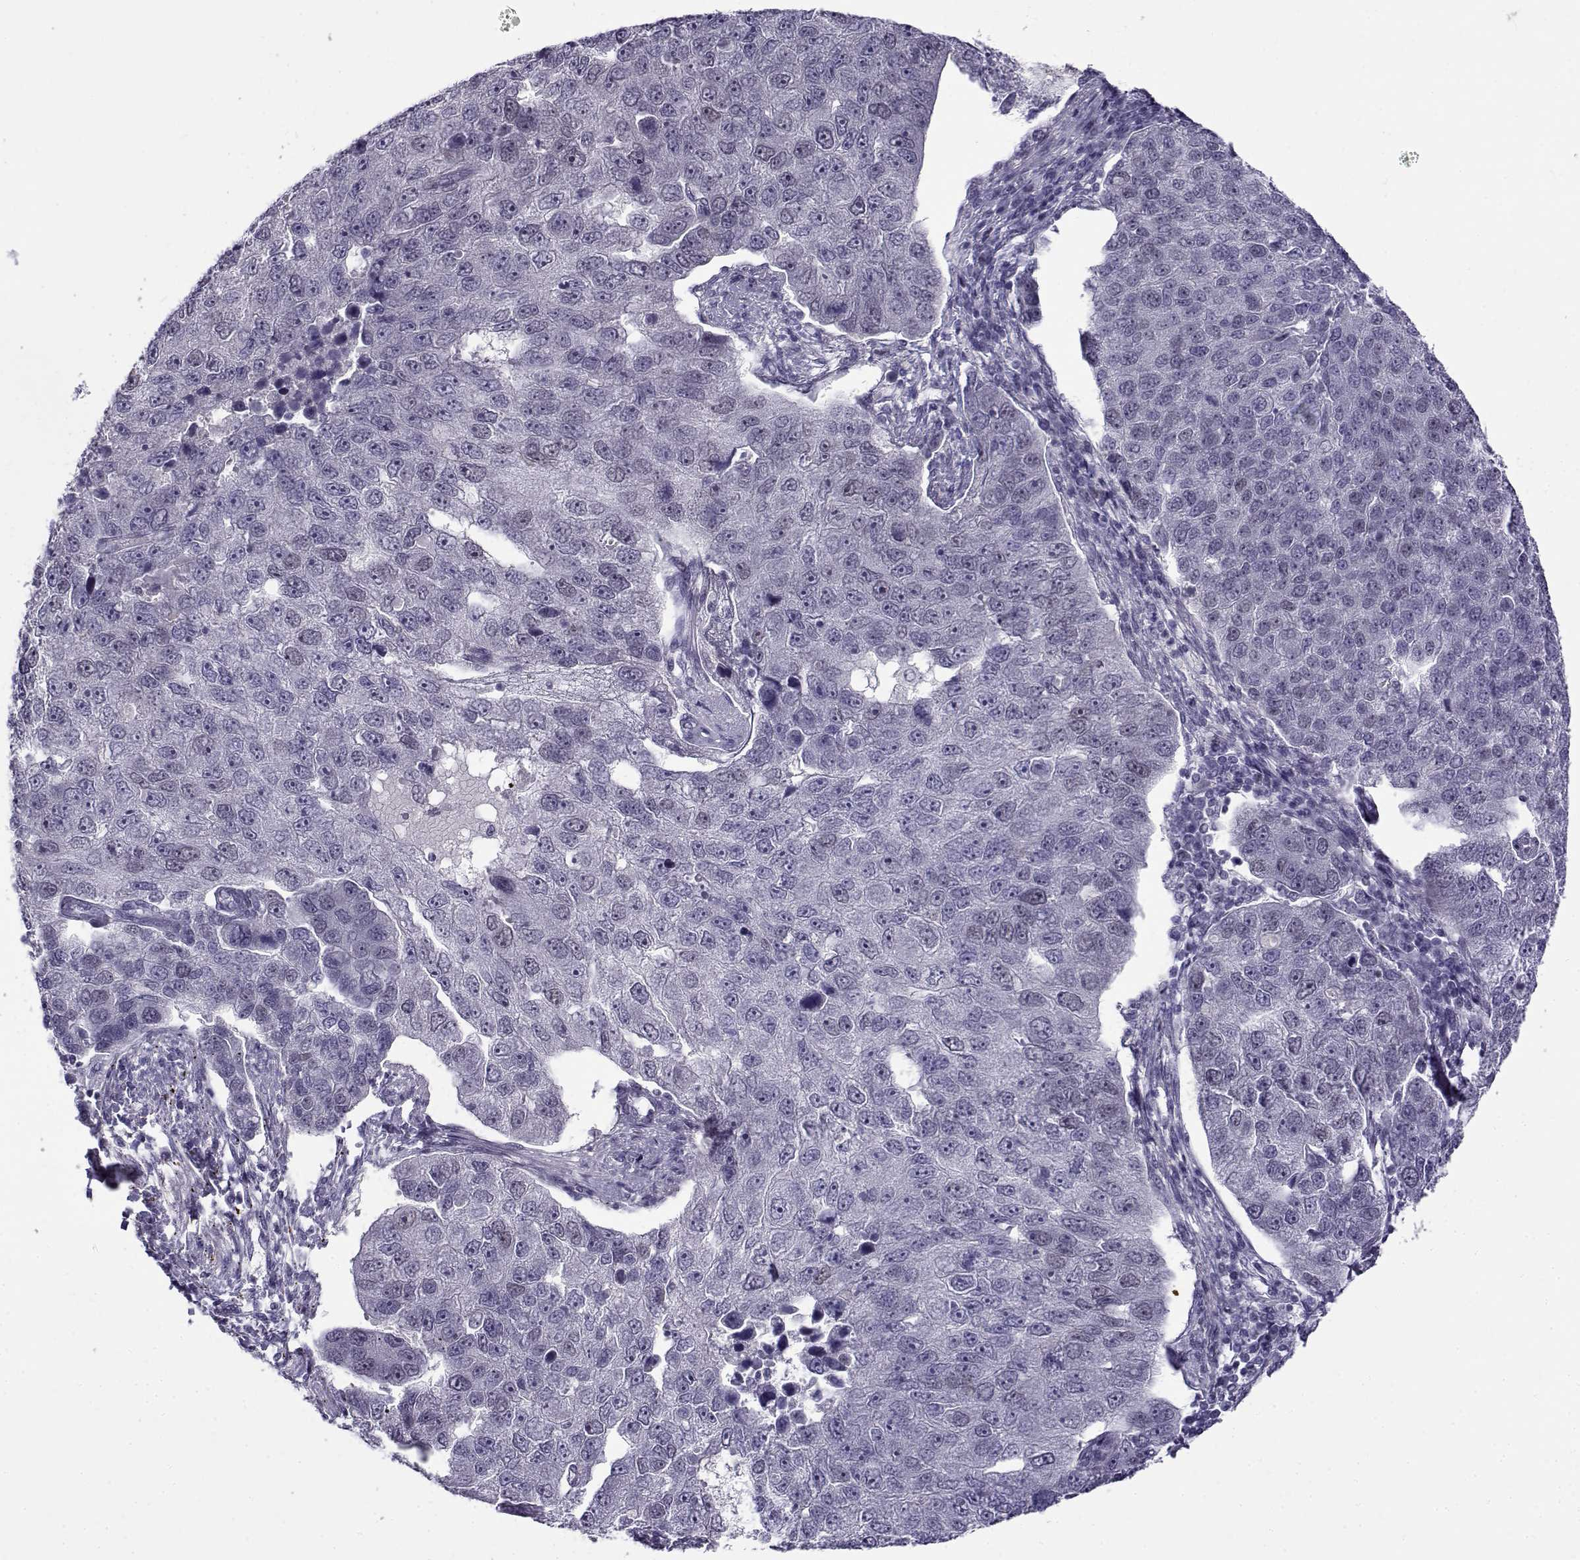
{"staining": {"intensity": "negative", "quantity": "none", "location": "none"}, "tissue": "pancreatic cancer", "cell_type": "Tumor cells", "image_type": "cancer", "snomed": [{"axis": "morphology", "description": "Adenocarcinoma, NOS"}, {"axis": "topography", "description": "Pancreas"}], "caption": "A photomicrograph of human pancreatic cancer (adenocarcinoma) is negative for staining in tumor cells.", "gene": "BACH1", "patient": {"sex": "female", "age": 61}}